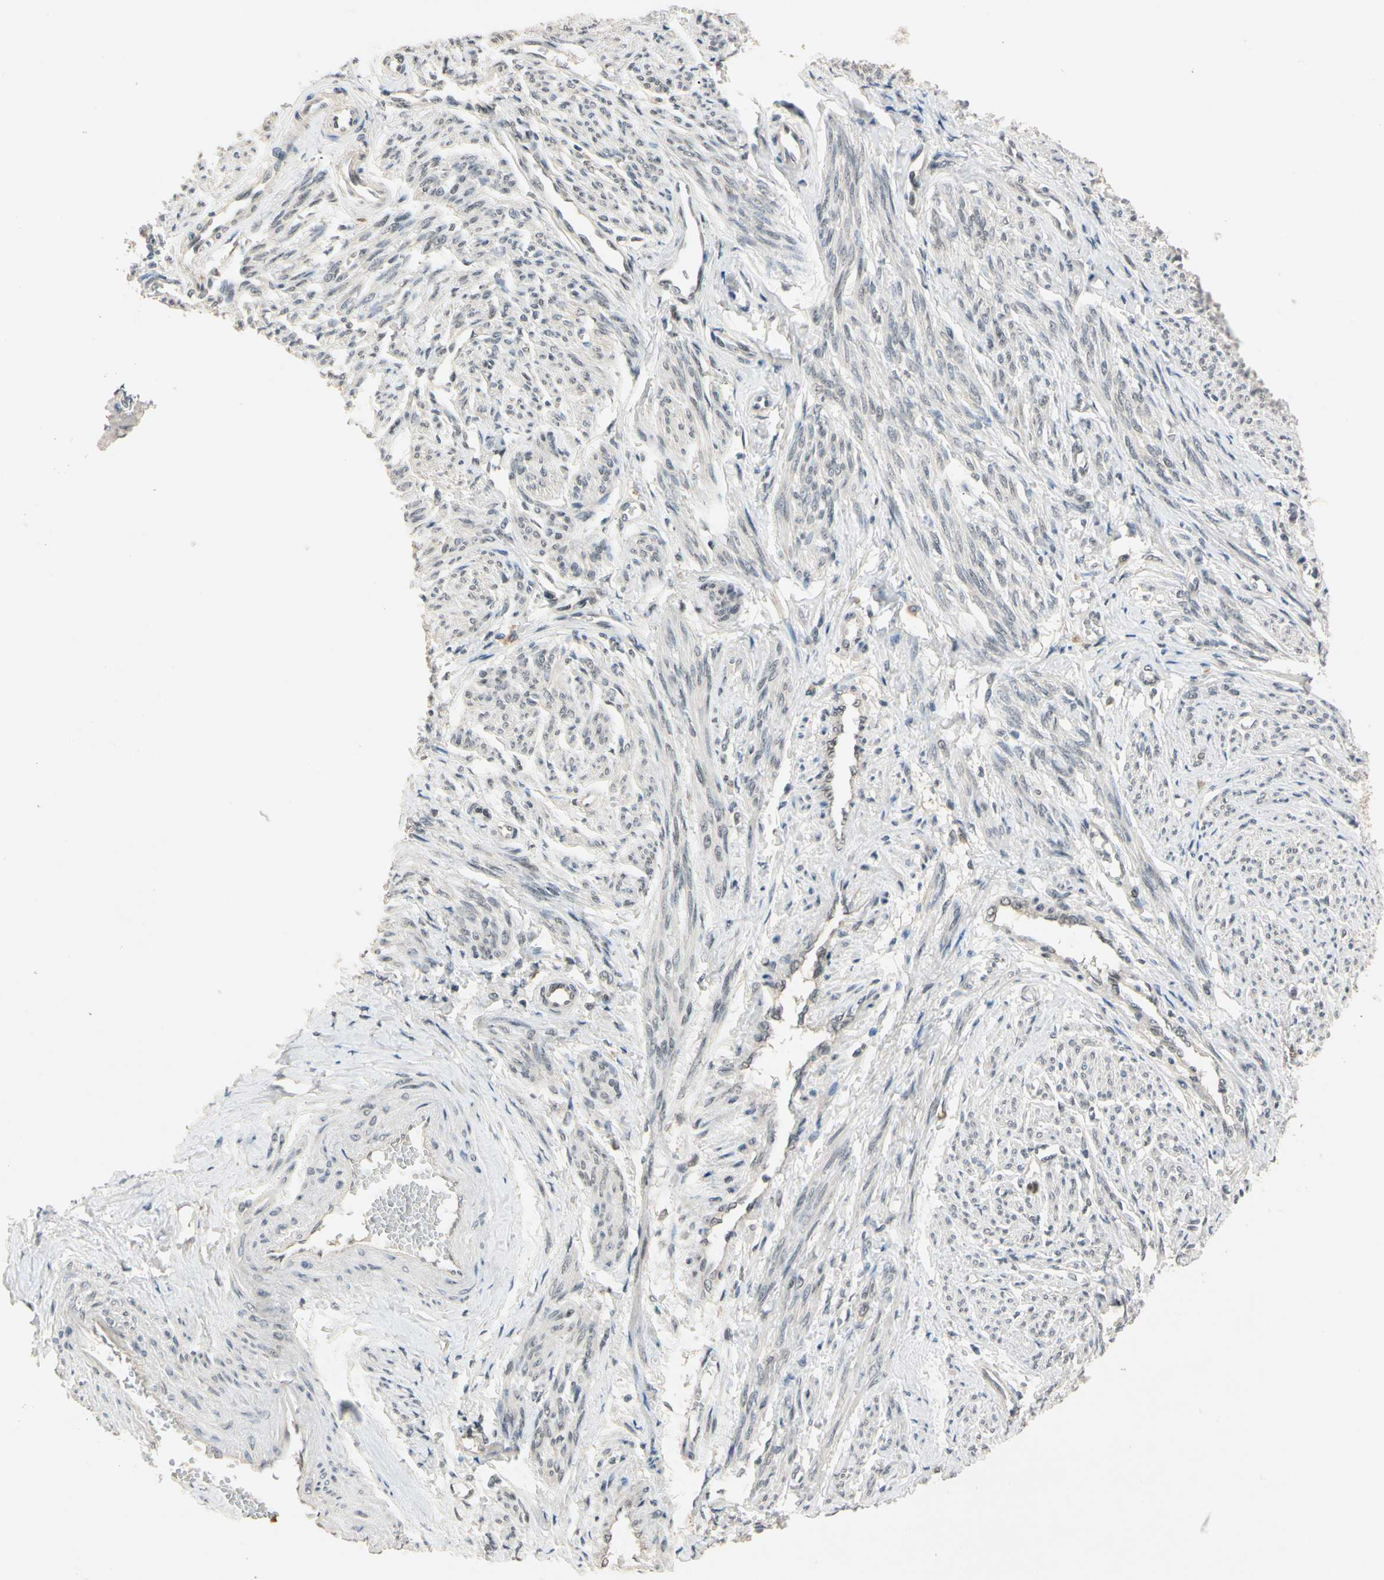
{"staining": {"intensity": "weak", "quantity": "25%-75%", "location": "cytoplasmic/membranous"}, "tissue": "smooth muscle", "cell_type": "Smooth muscle cells", "image_type": "normal", "snomed": [{"axis": "morphology", "description": "Normal tissue, NOS"}, {"axis": "topography", "description": "Smooth muscle"}], "caption": "Protein analysis of benign smooth muscle exhibits weak cytoplasmic/membranous expression in about 25%-75% of smooth muscle cells. Nuclei are stained in blue.", "gene": "RIOX2", "patient": {"sex": "female", "age": 65}}